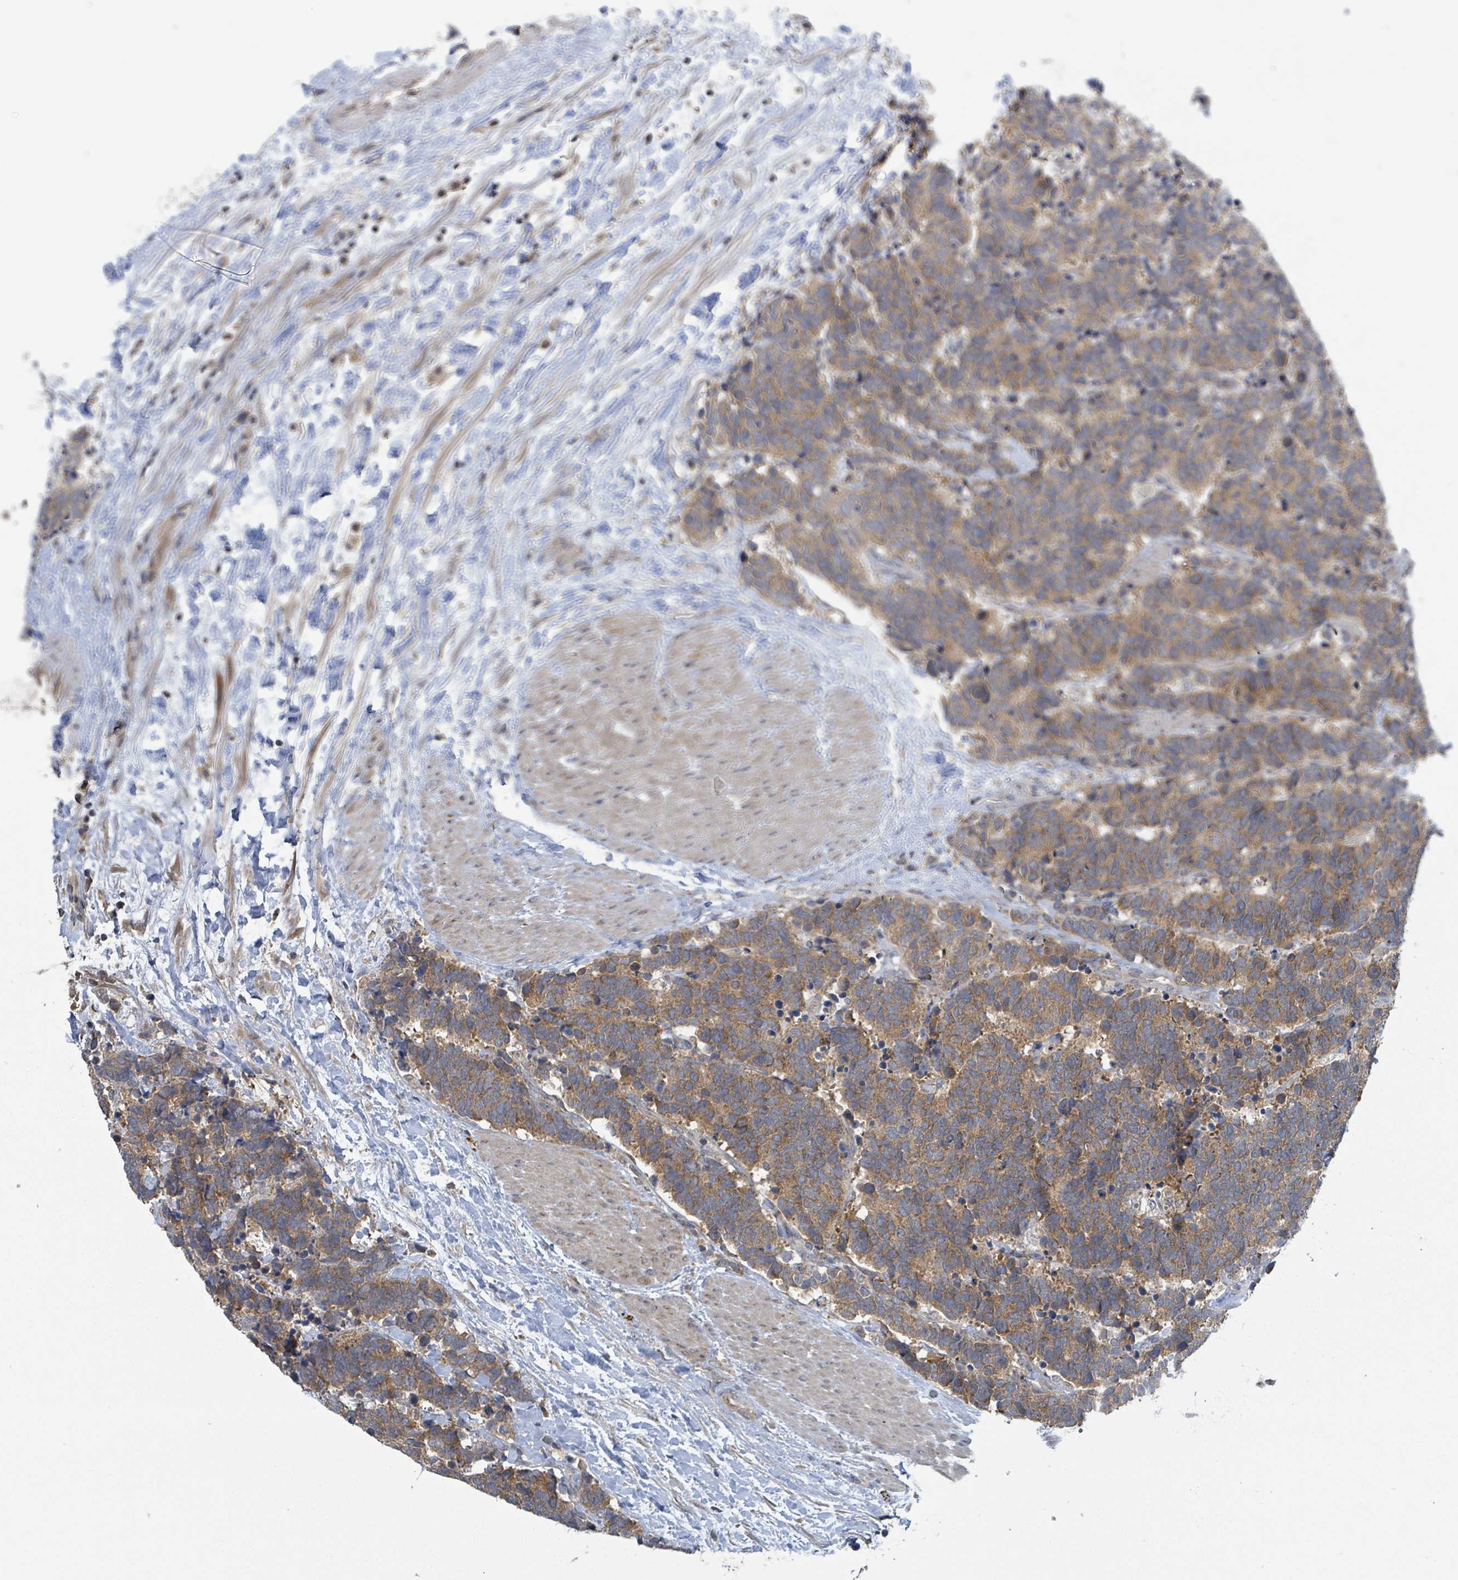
{"staining": {"intensity": "moderate", "quantity": ">75%", "location": "cytoplasmic/membranous"}, "tissue": "carcinoid", "cell_type": "Tumor cells", "image_type": "cancer", "snomed": [{"axis": "morphology", "description": "Carcinoma, NOS"}, {"axis": "morphology", "description": "Carcinoid, malignant, NOS"}, {"axis": "topography", "description": "Prostate"}], "caption": "Immunohistochemistry micrograph of carcinoma stained for a protein (brown), which demonstrates medium levels of moderate cytoplasmic/membranous positivity in approximately >75% of tumor cells.", "gene": "CCDC121", "patient": {"sex": "male", "age": 57}}